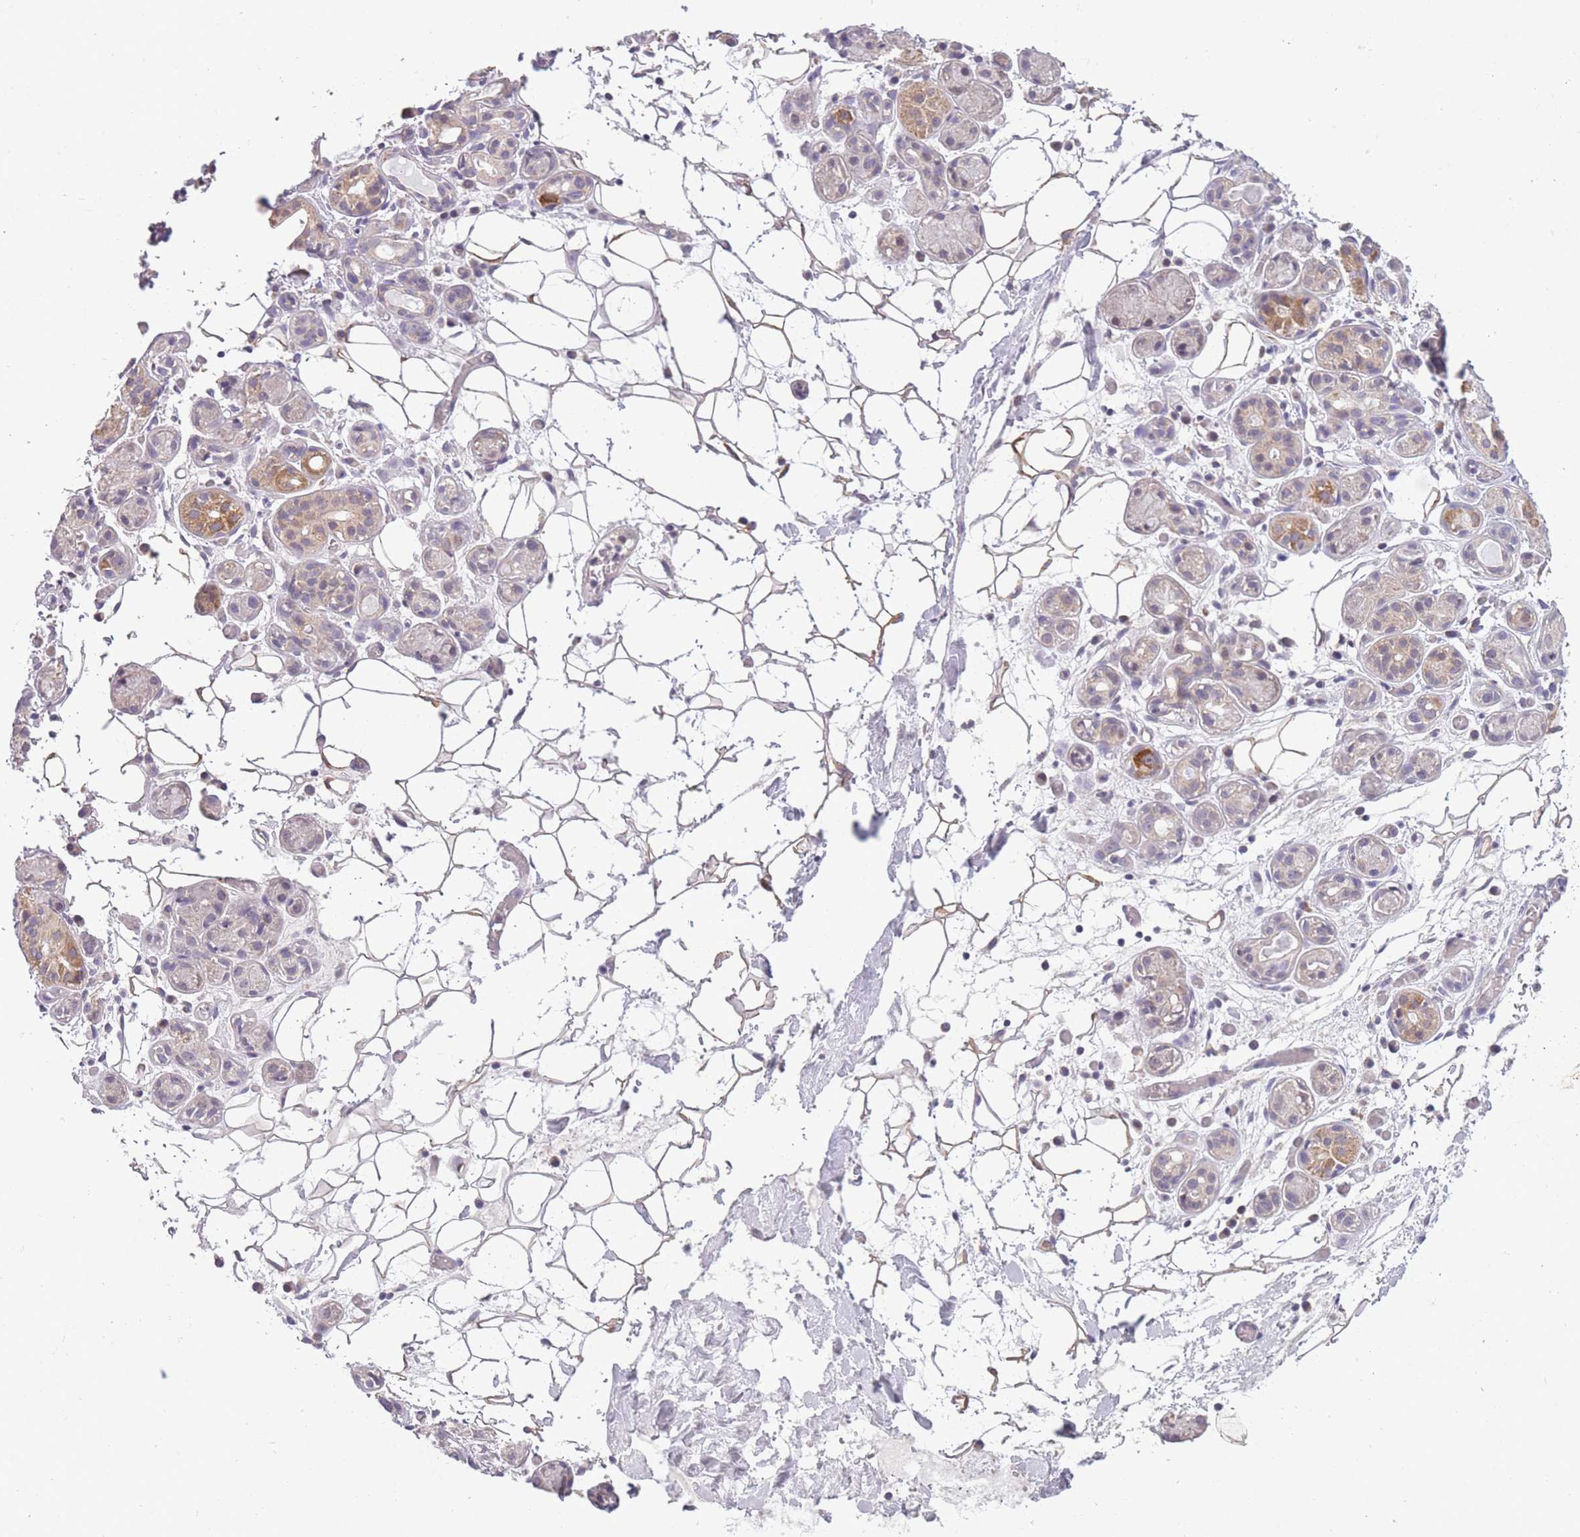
{"staining": {"intensity": "moderate", "quantity": "<25%", "location": "cytoplasmic/membranous"}, "tissue": "salivary gland", "cell_type": "Glandular cells", "image_type": "normal", "snomed": [{"axis": "morphology", "description": "Normal tissue, NOS"}, {"axis": "topography", "description": "Salivary gland"}], "caption": "Salivary gland stained for a protein (brown) demonstrates moderate cytoplasmic/membranous positive staining in approximately <25% of glandular cells.", "gene": "MRPS18C", "patient": {"sex": "male", "age": 82}}